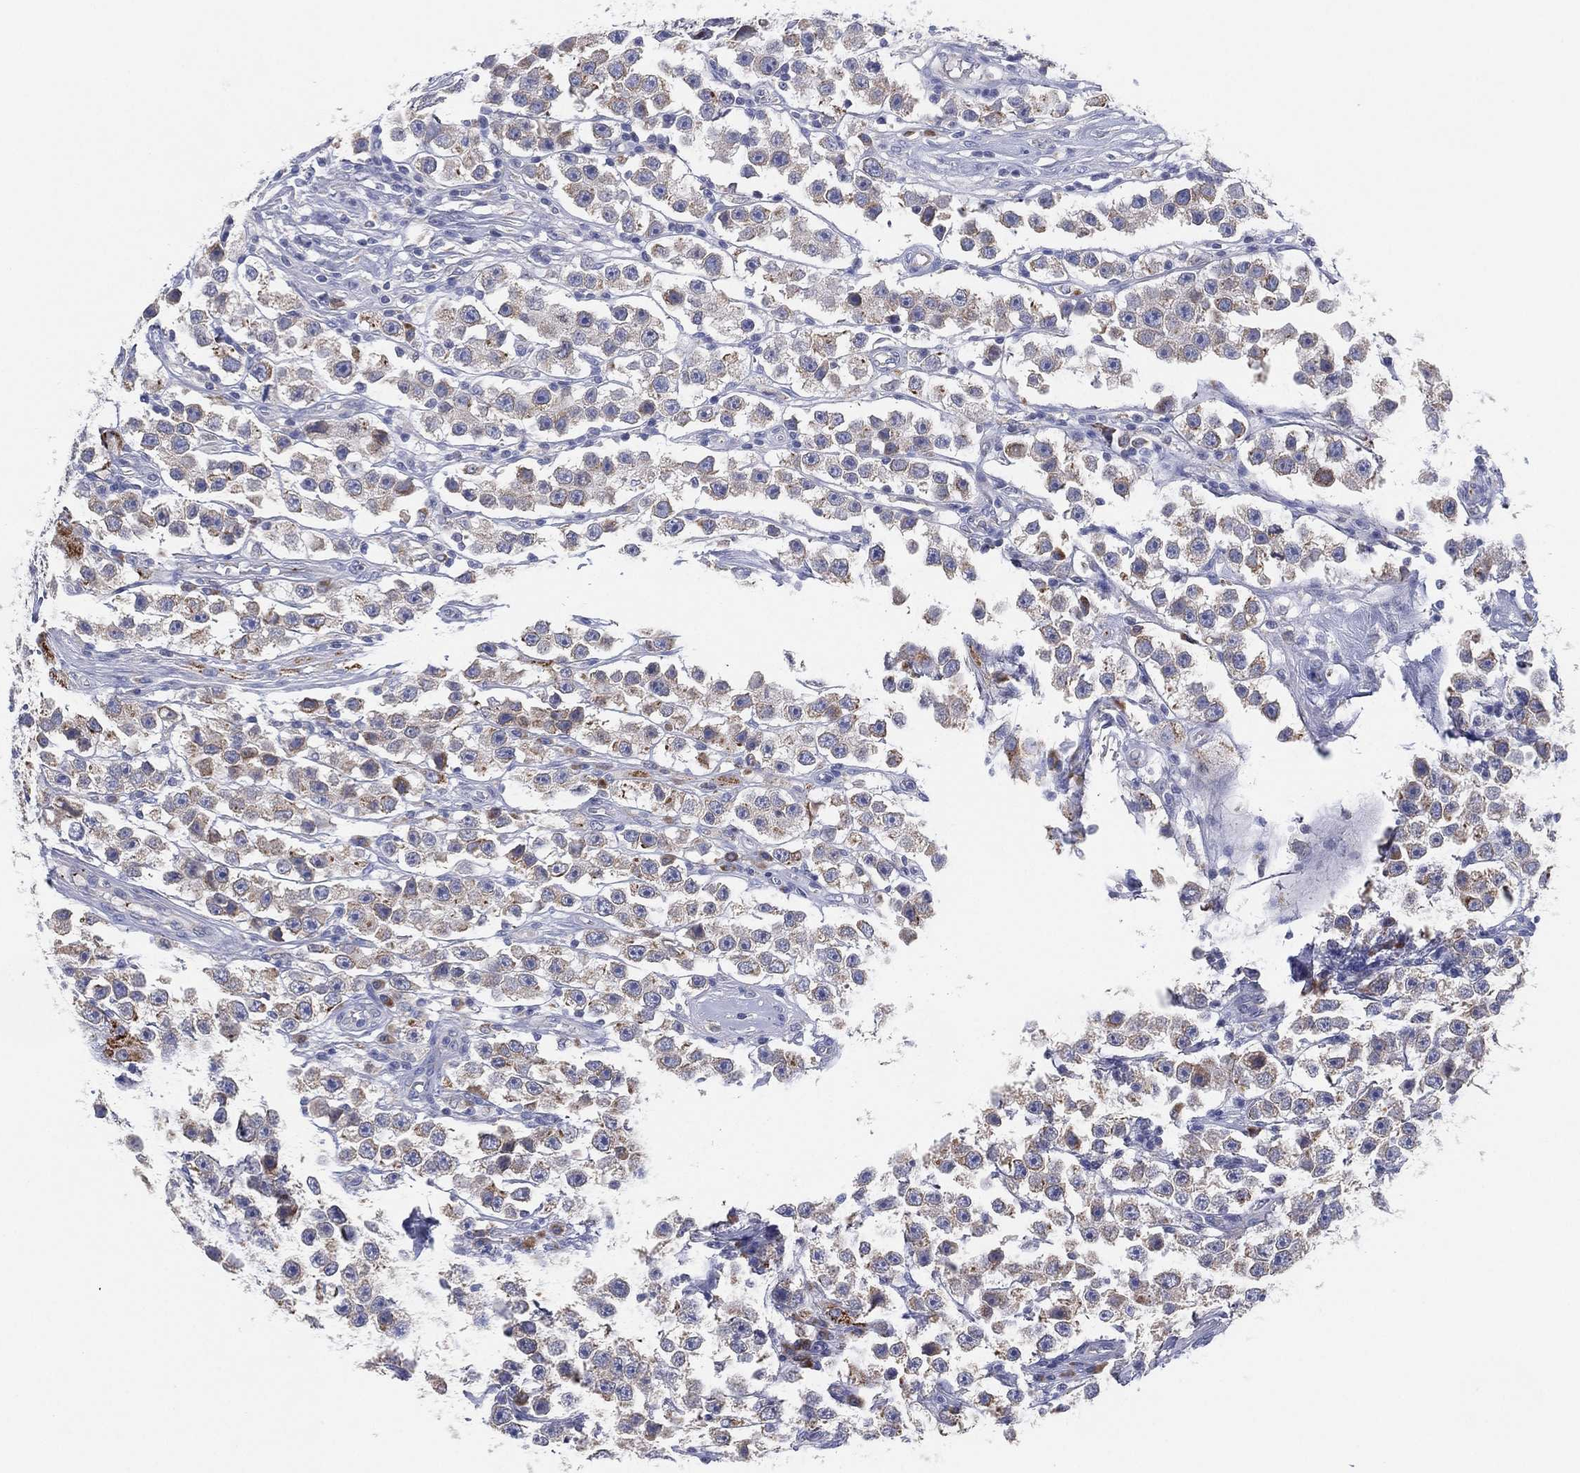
{"staining": {"intensity": "weak", "quantity": "25%-75%", "location": "cytoplasmic/membranous"}, "tissue": "testis cancer", "cell_type": "Tumor cells", "image_type": "cancer", "snomed": [{"axis": "morphology", "description": "Seminoma, NOS"}, {"axis": "topography", "description": "Testis"}], "caption": "A low amount of weak cytoplasmic/membranous expression is seen in about 25%-75% of tumor cells in seminoma (testis) tissue.", "gene": "TMEM40", "patient": {"sex": "male", "age": 45}}